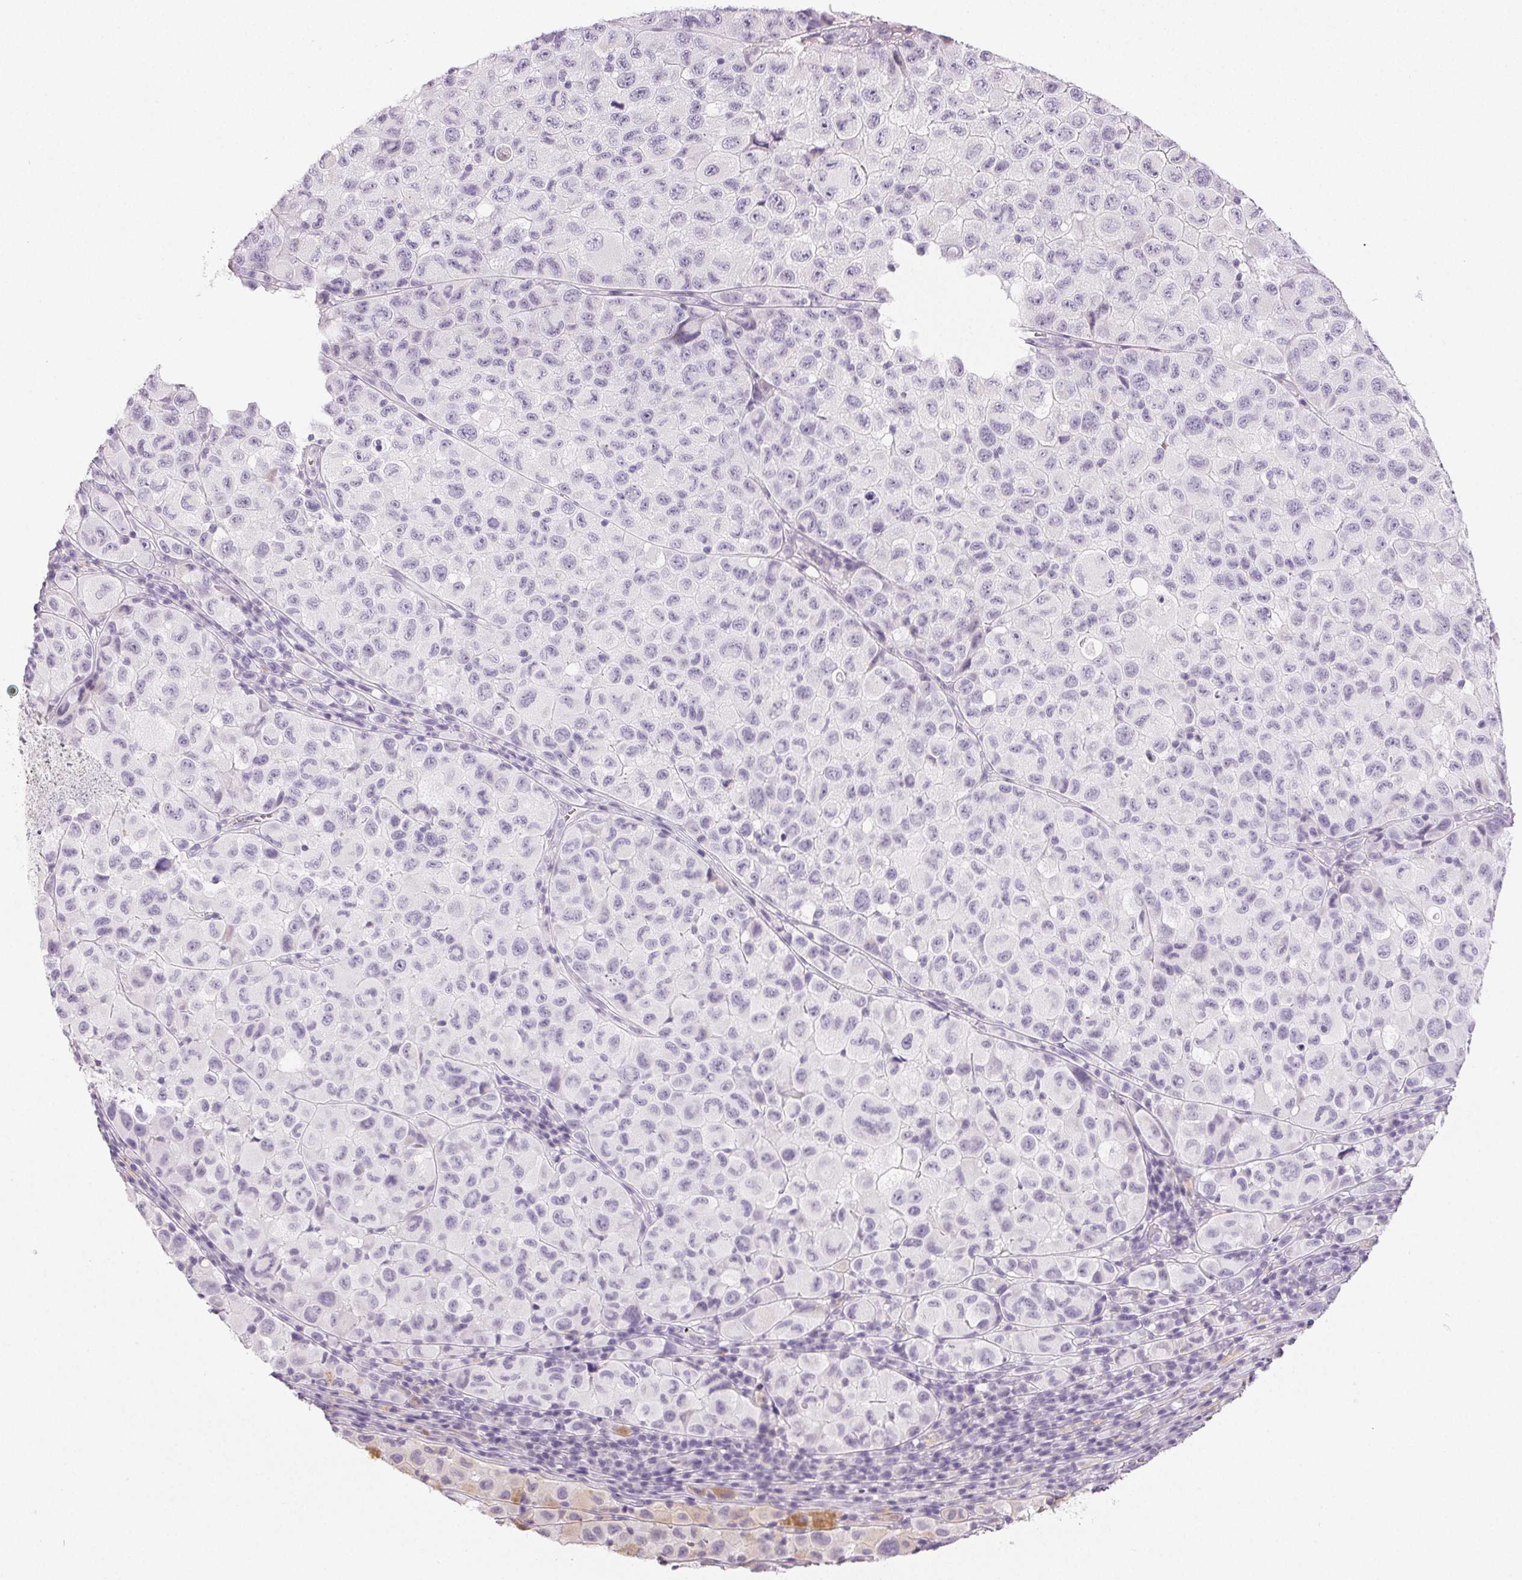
{"staining": {"intensity": "negative", "quantity": "none", "location": "none"}, "tissue": "melanoma", "cell_type": "Tumor cells", "image_type": "cancer", "snomed": [{"axis": "morphology", "description": "Malignant melanoma, NOS"}, {"axis": "topography", "description": "Skin"}], "caption": "Immunohistochemistry (IHC) photomicrograph of neoplastic tissue: human malignant melanoma stained with DAB (3,3'-diaminobenzidine) demonstrates no significant protein staining in tumor cells.", "gene": "COL7A1", "patient": {"sex": "male", "age": 93}}